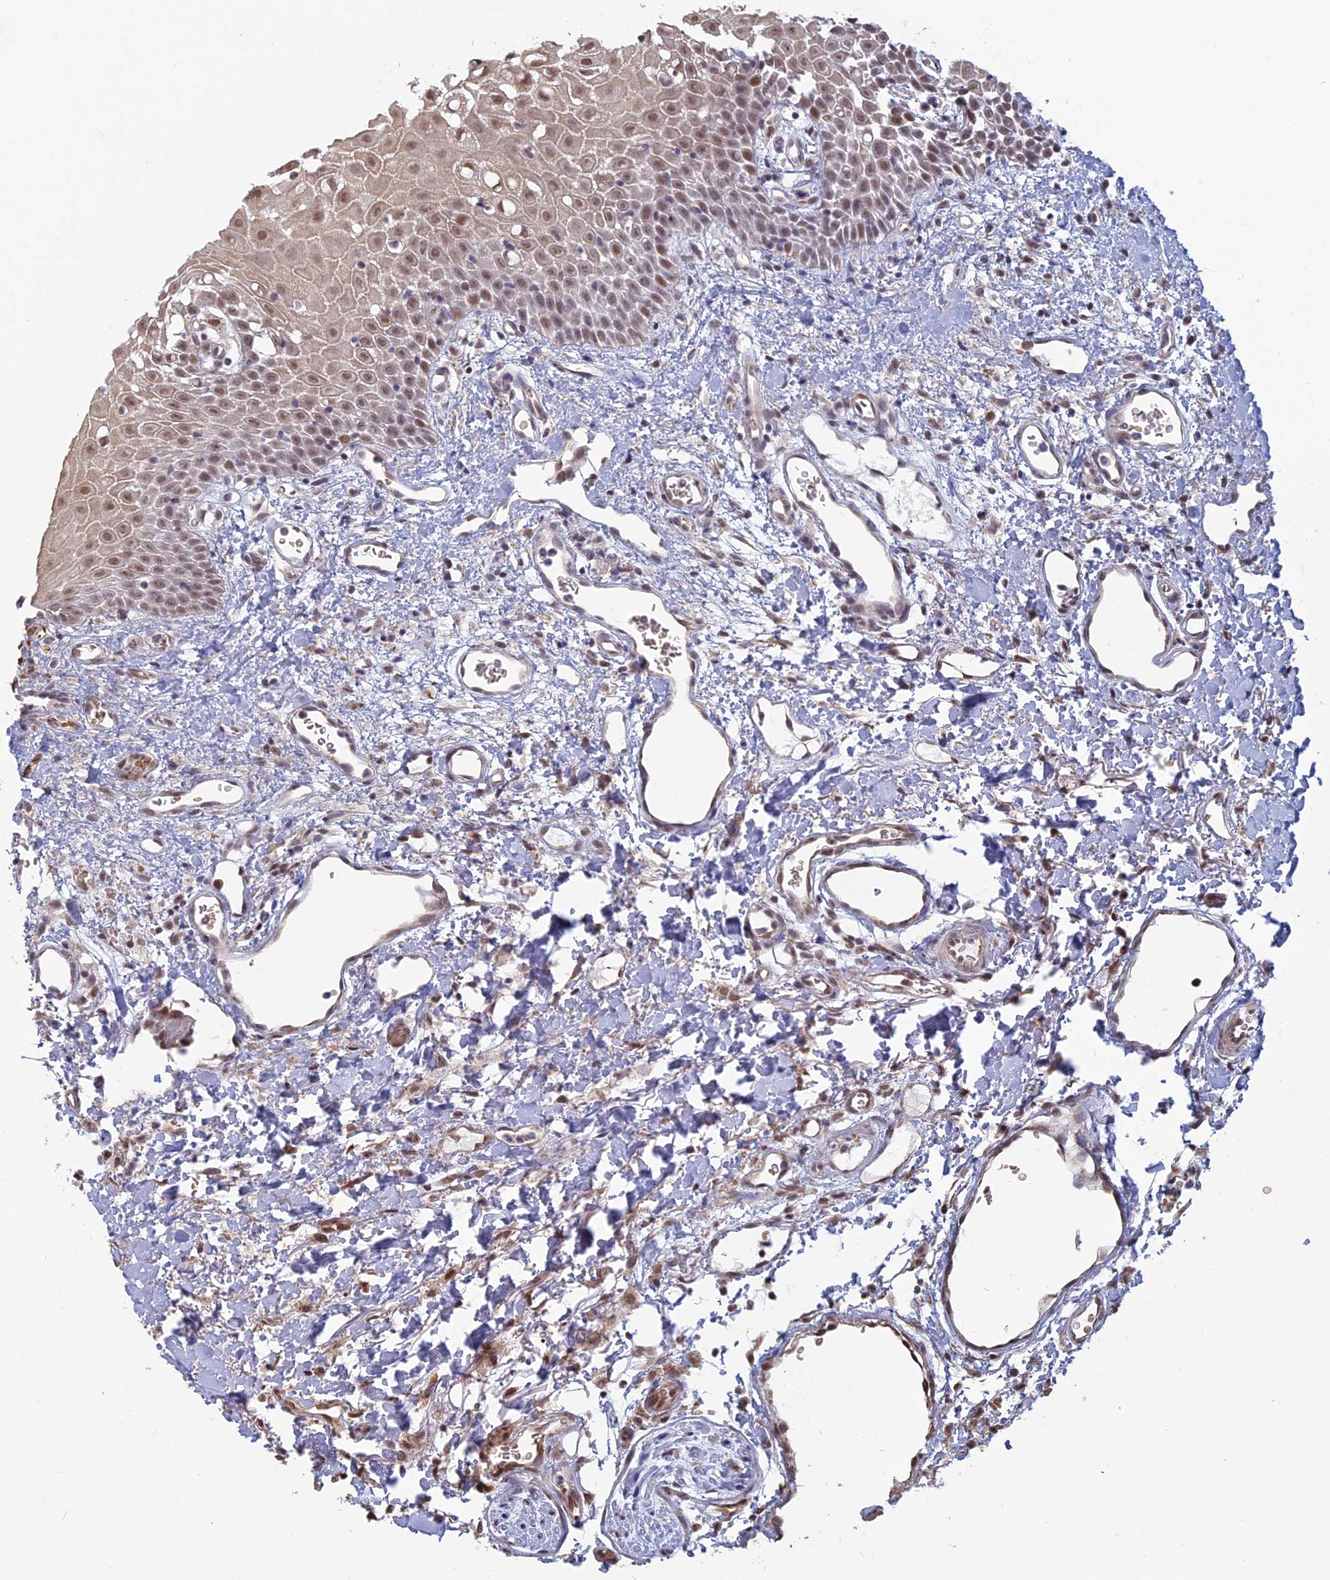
{"staining": {"intensity": "moderate", "quantity": ">75%", "location": "nuclear"}, "tissue": "oral mucosa", "cell_type": "Squamous epithelial cells", "image_type": "normal", "snomed": [{"axis": "morphology", "description": "Normal tissue, NOS"}, {"axis": "topography", "description": "Oral tissue"}], "caption": "Immunohistochemical staining of normal oral mucosa demonstrates medium levels of moderate nuclear staining in approximately >75% of squamous epithelial cells.", "gene": "MFAP1", "patient": {"sex": "female", "age": 70}}